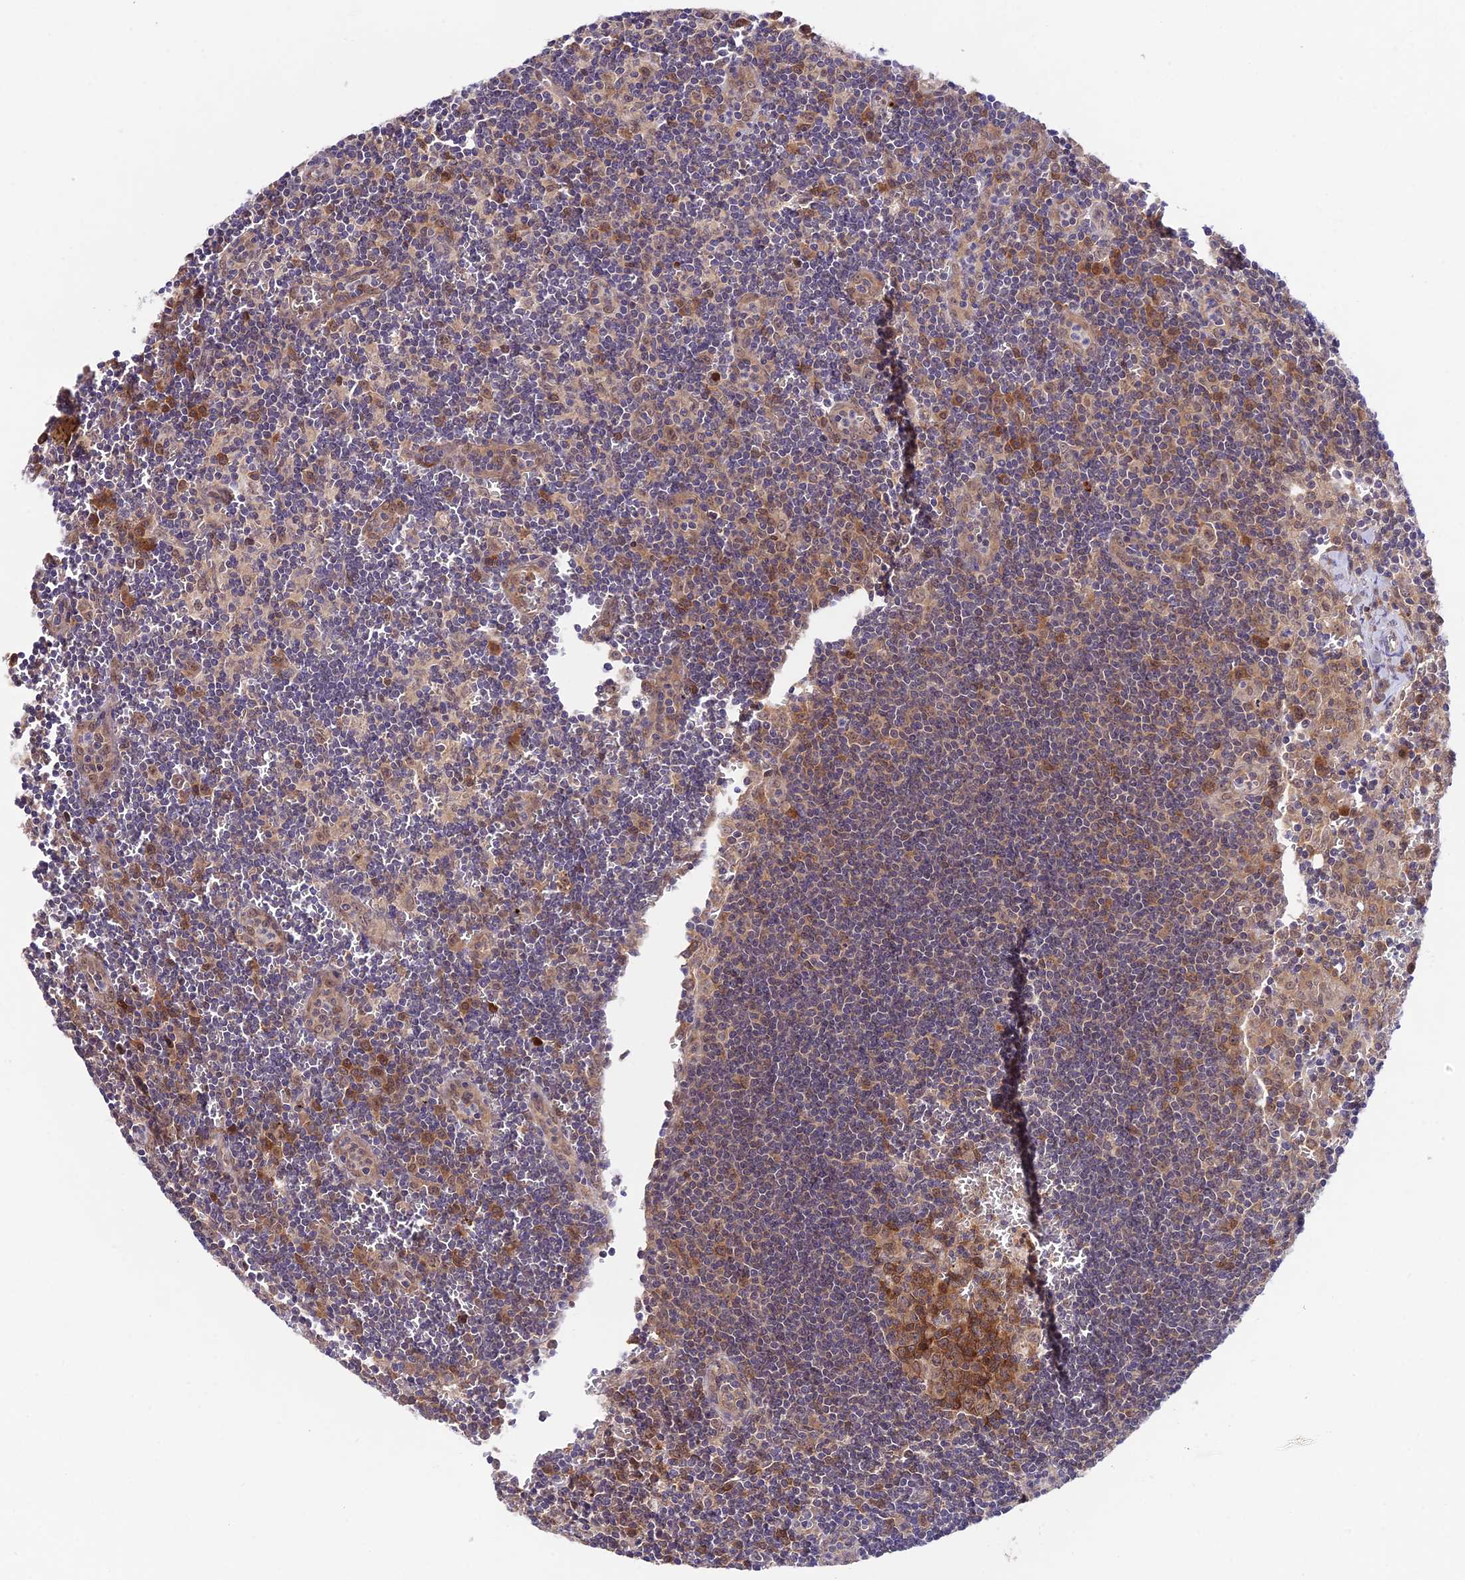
{"staining": {"intensity": "moderate", "quantity": "25%-75%", "location": "cytoplasmic/membranous"}, "tissue": "lymph node", "cell_type": "Germinal center cells", "image_type": "normal", "snomed": [{"axis": "morphology", "description": "Normal tissue, NOS"}, {"axis": "topography", "description": "Lymph node"}], "caption": "Immunohistochemistry histopathology image of normal lymph node: lymph node stained using immunohistochemistry demonstrates medium levels of moderate protein expression localized specifically in the cytoplasmic/membranous of germinal center cells, appearing as a cytoplasmic/membranous brown color.", "gene": "TRIM40", "patient": {"sex": "female", "age": 32}}